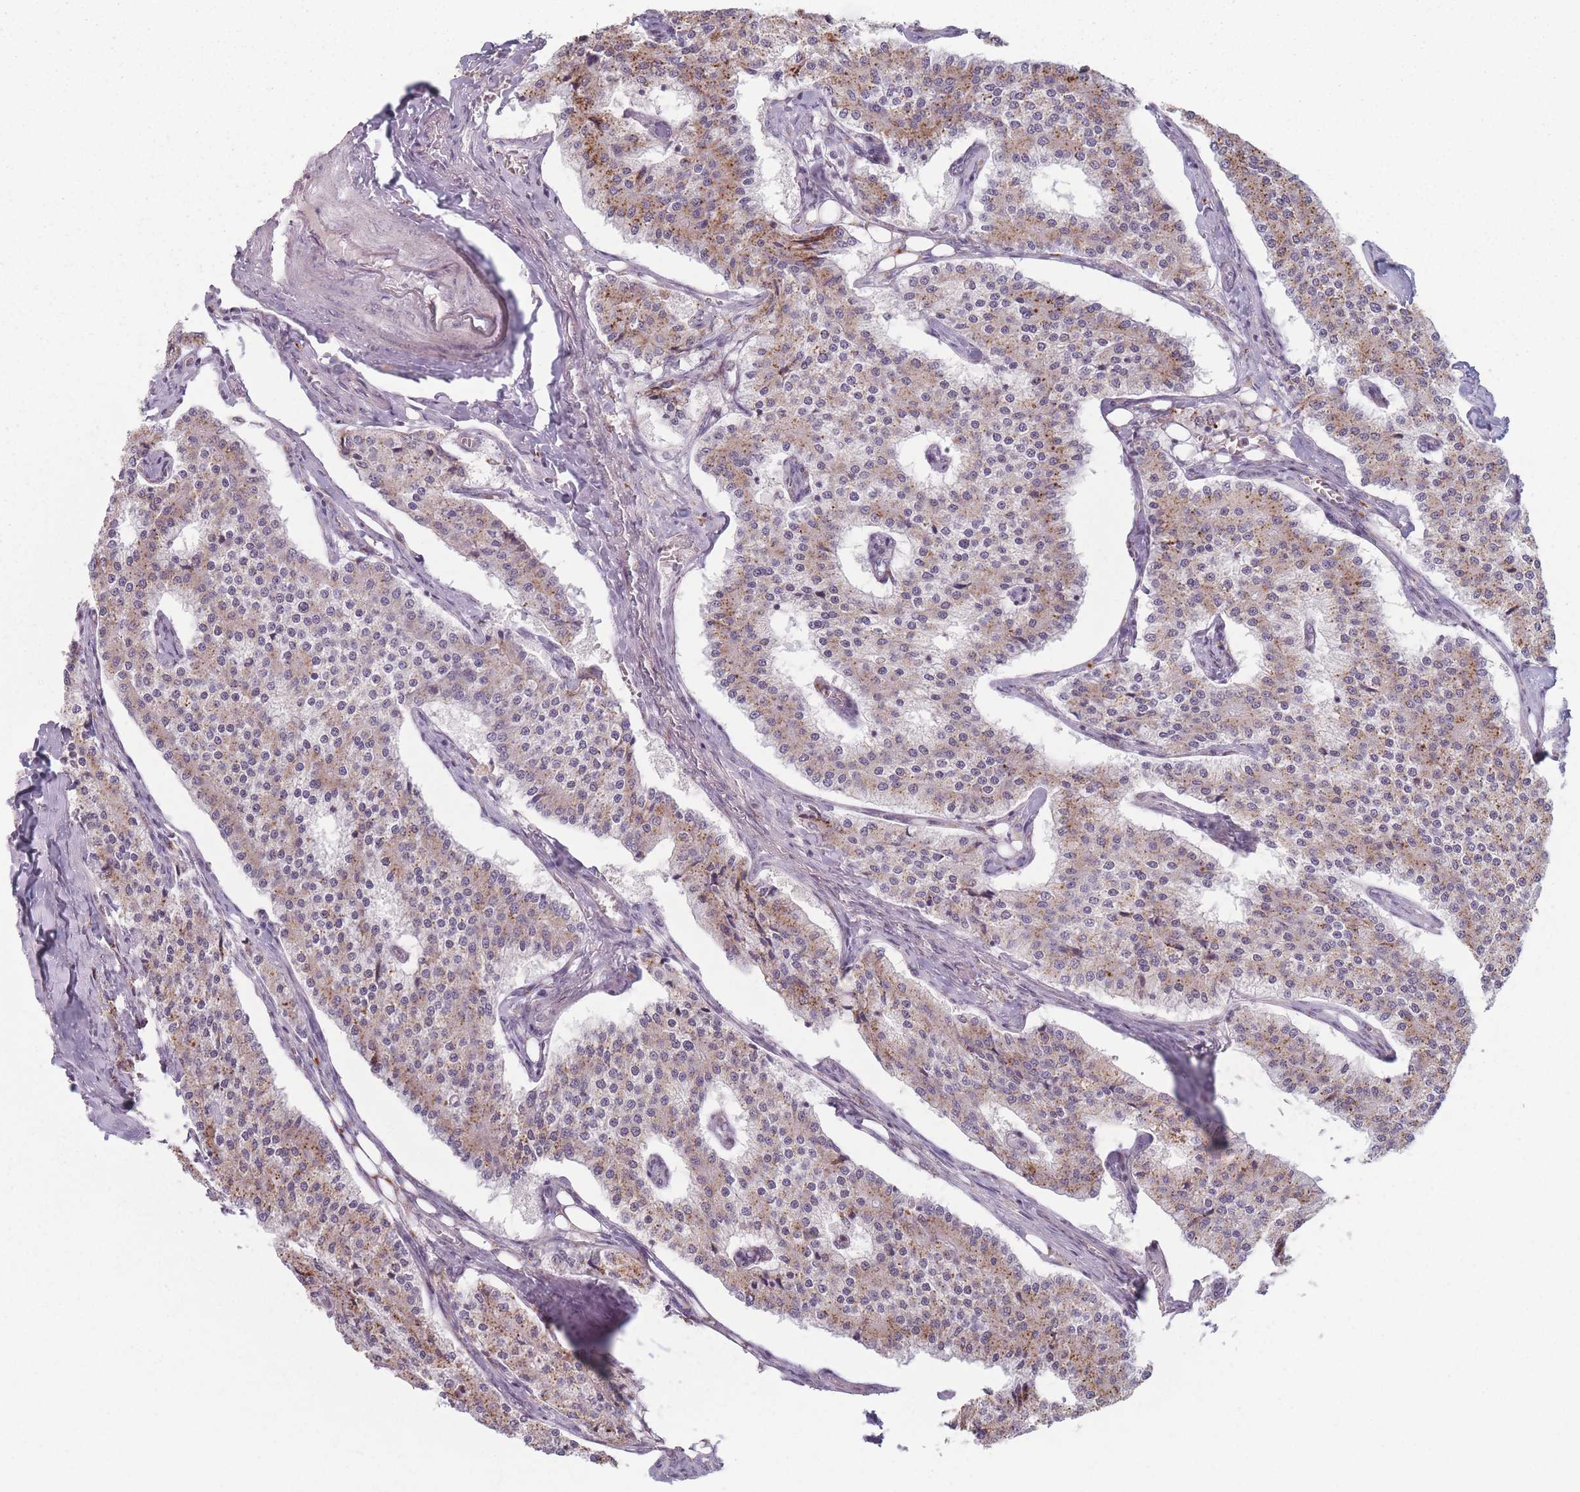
{"staining": {"intensity": "moderate", "quantity": "25%-75%", "location": "cytoplasmic/membranous"}, "tissue": "carcinoid", "cell_type": "Tumor cells", "image_type": "cancer", "snomed": [{"axis": "morphology", "description": "Carcinoid, malignant, NOS"}, {"axis": "topography", "description": "Colon"}], "caption": "Immunohistochemical staining of carcinoid shows moderate cytoplasmic/membranous protein staining in about 25%-75% of tumor cells. The staining was performed using DAB (3,3'-diaminobenzidine) to visualize the protein expression in brown, while the nuclei were stained in blue with hematoxylin (Magnification: 20x).", "gene": "OR10C1", "patient": {"sex": "female", "age": 52}}